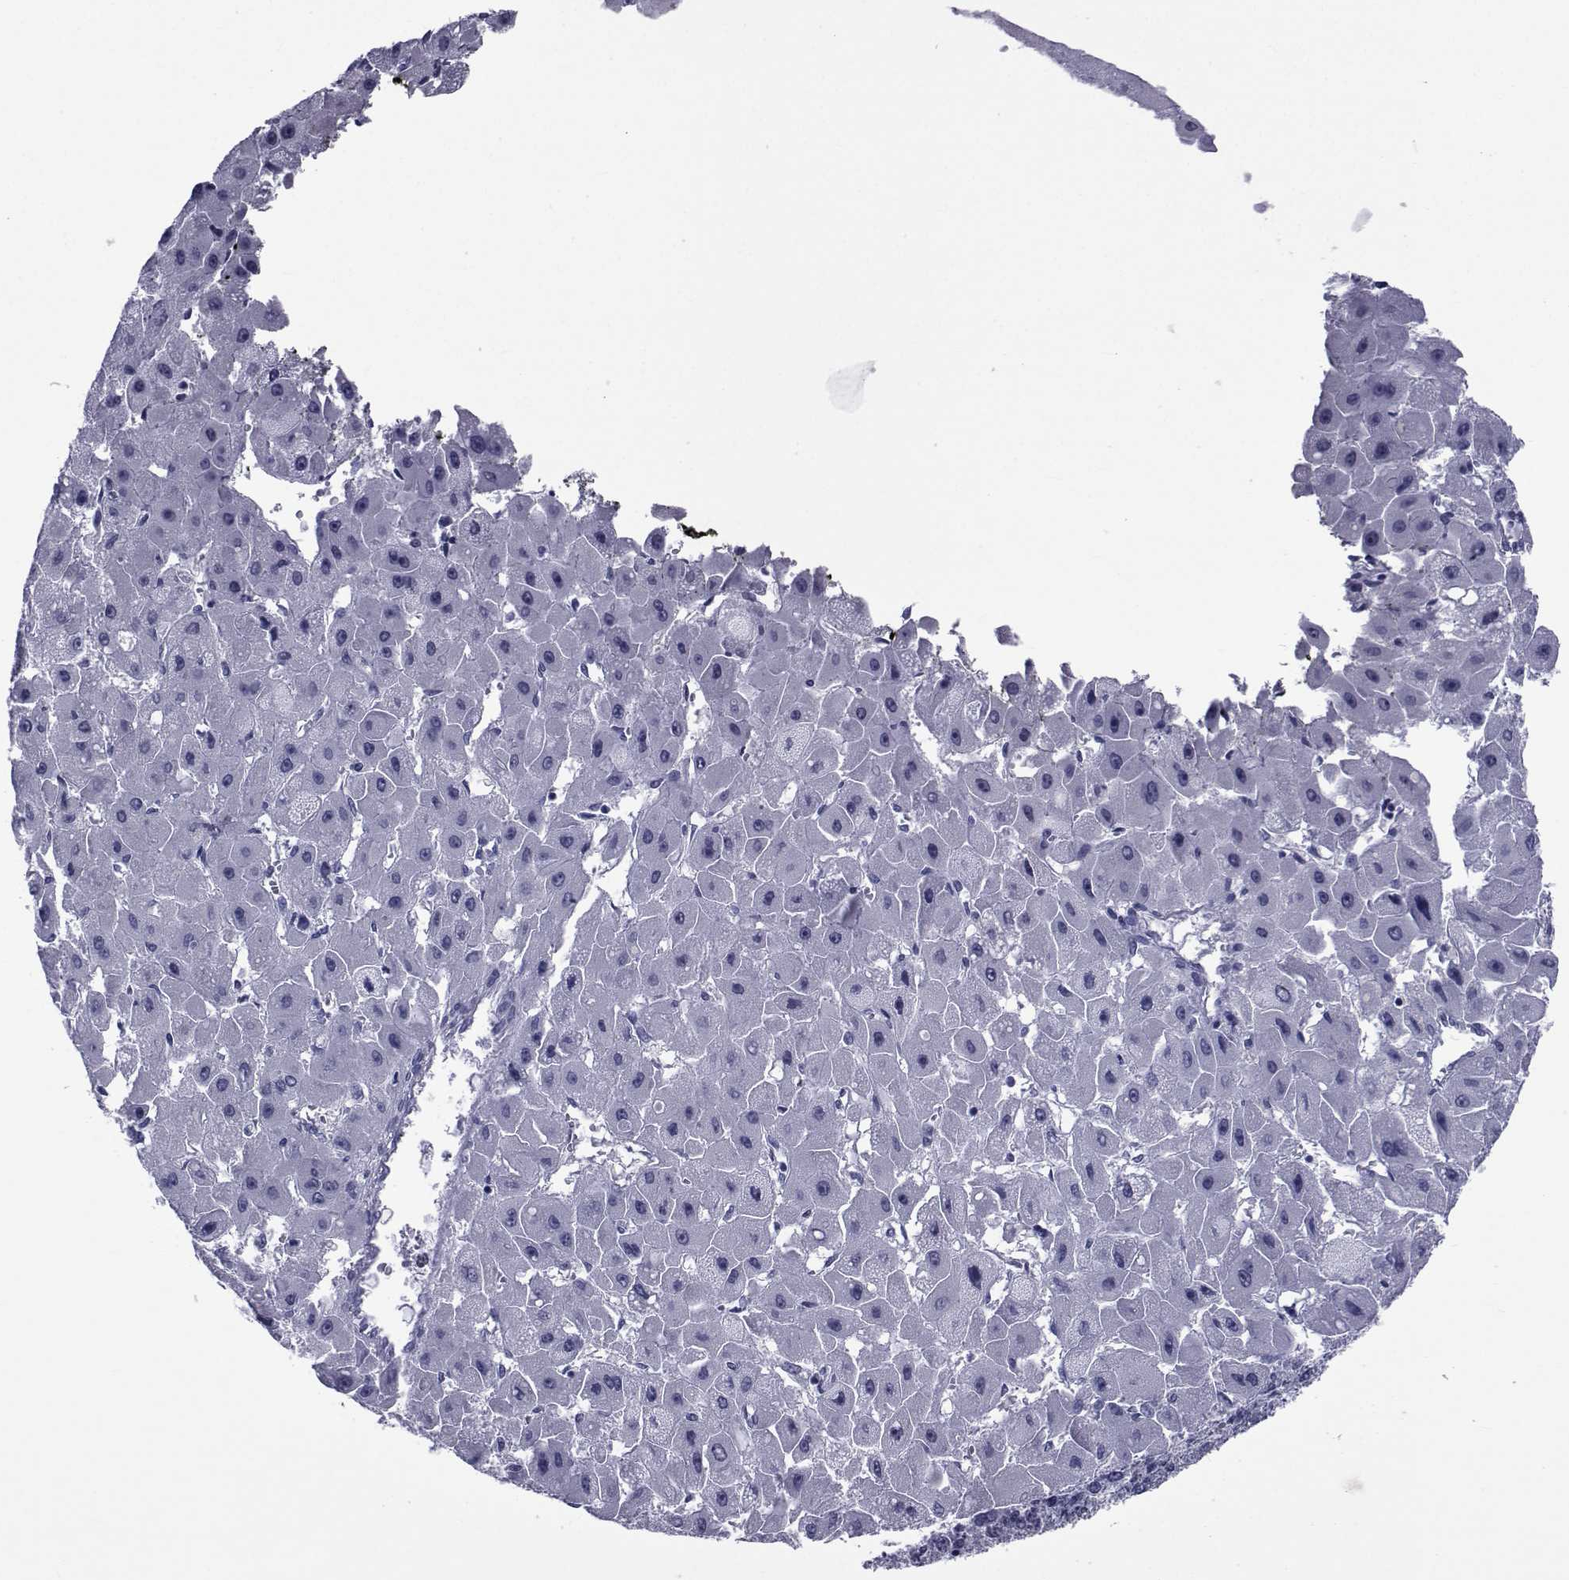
{"staining": {"intensity": "negative", "quantity": "none", "location": "none"}, "tissue": "liver cancer", "cell_type": "Tumor cells", "image_type": "cancer", "snomed": [{"axis": "morphology", "description": "Carcinoma, Hepatocellular, NOS"}, {"axis": "topography", "description": "Liver"}], "caption": "A histopathology image of human liver hepatocellular carcinoma is negative for staining in tumor cells.", "gene": "GKAP1", "patient": {"sex": "female", "age": 25}}